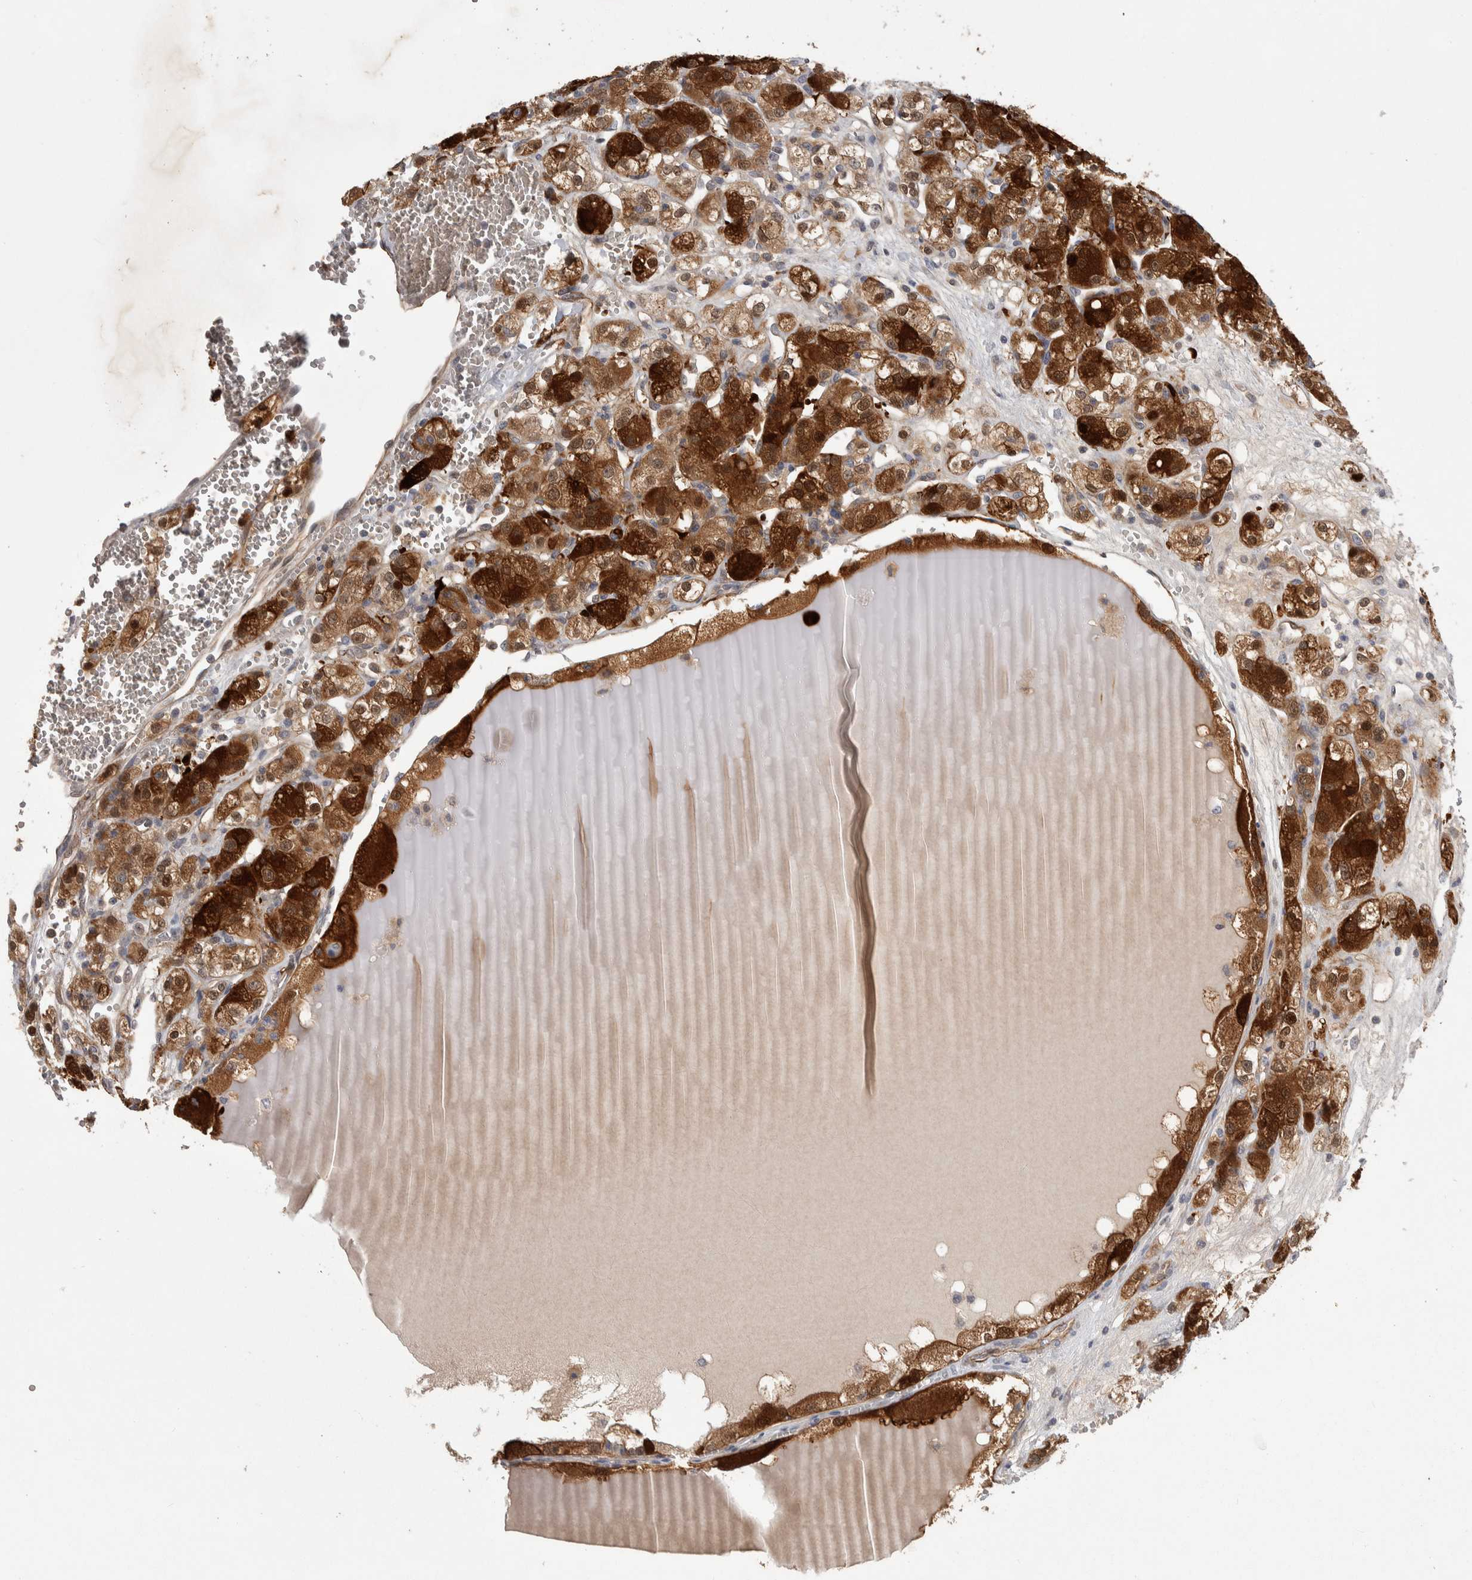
{"staining": {"intensity": "strong", "quantity": ">75%", "location": "cytoplasmic/membranous"}, "tissue": "renal cancer", "cell_type": "Tumor cells", "image_type": "cancer", "snomed": [{"axis": "morphology", "description": "Normal tissue, NOS"}, {"axis": "morphology", "description": "Adenocarcinoma, NOS"}, {"axis": "topography", "description": "Kidney"}], "caption": "The image shows staining of renal adenocarcinoma, revealing strong cytoplasmic/membranous protein staining (brown color) within tumor cells. (DAB IHC, brown staining for protein, blue staining for nuclei).", "gene": "ZNF862", "patient": {"sex": "male", "age": 61}}